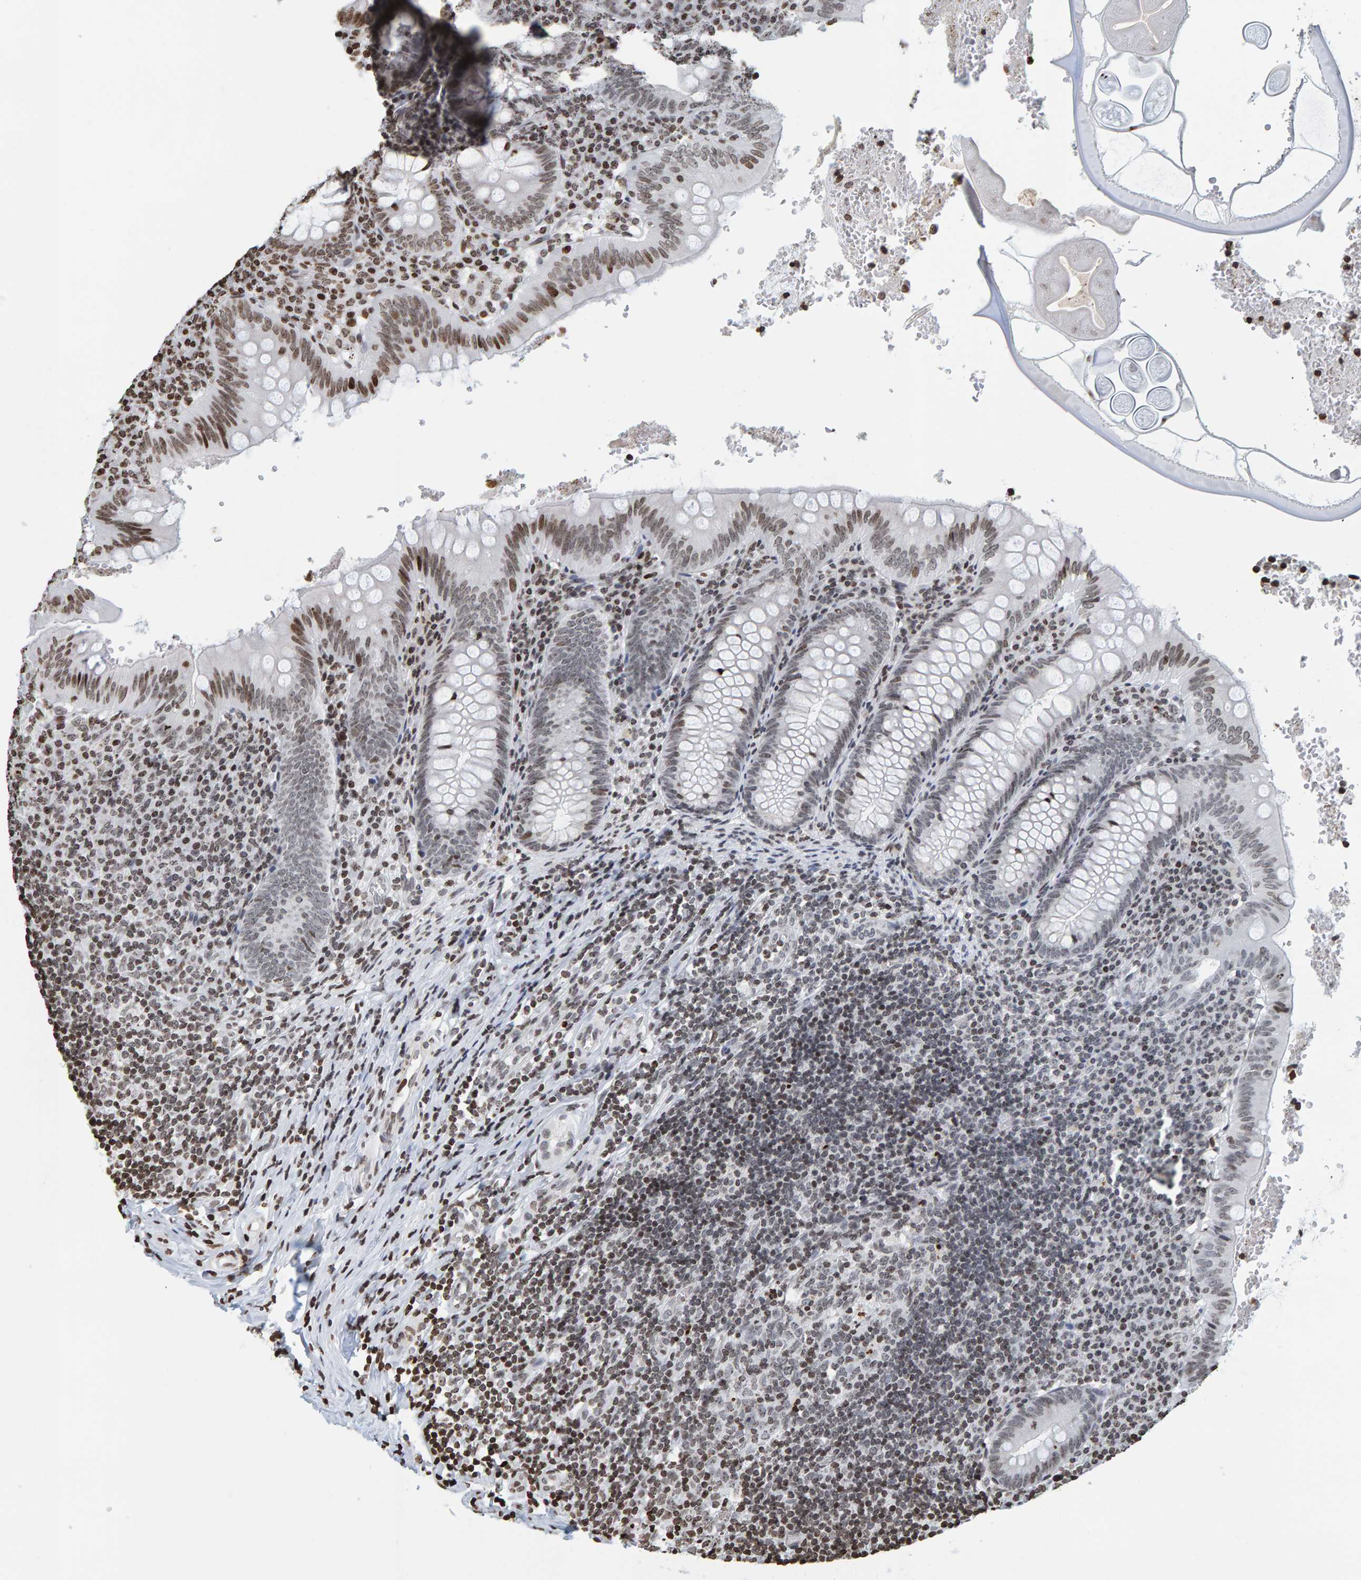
{"staining": {"intensity": "moderate", "quantity": "25%-75%", "location": "nuclear"}, "tissue": "appendix", "cell_type": "Glandular cells", "image_type": "normal", "snomed": [{"axis": "morphology", "description": "Normal tissue, NOS"}, {"axis": "topography", "description": "Appendix"}], "caption": "Unremarkable appendix exhibits moderate nuclear staining in approximately 25%-75% of glandular cells.", "gene": "BRF2", "patient": {"sex": "male", "age": 8}}